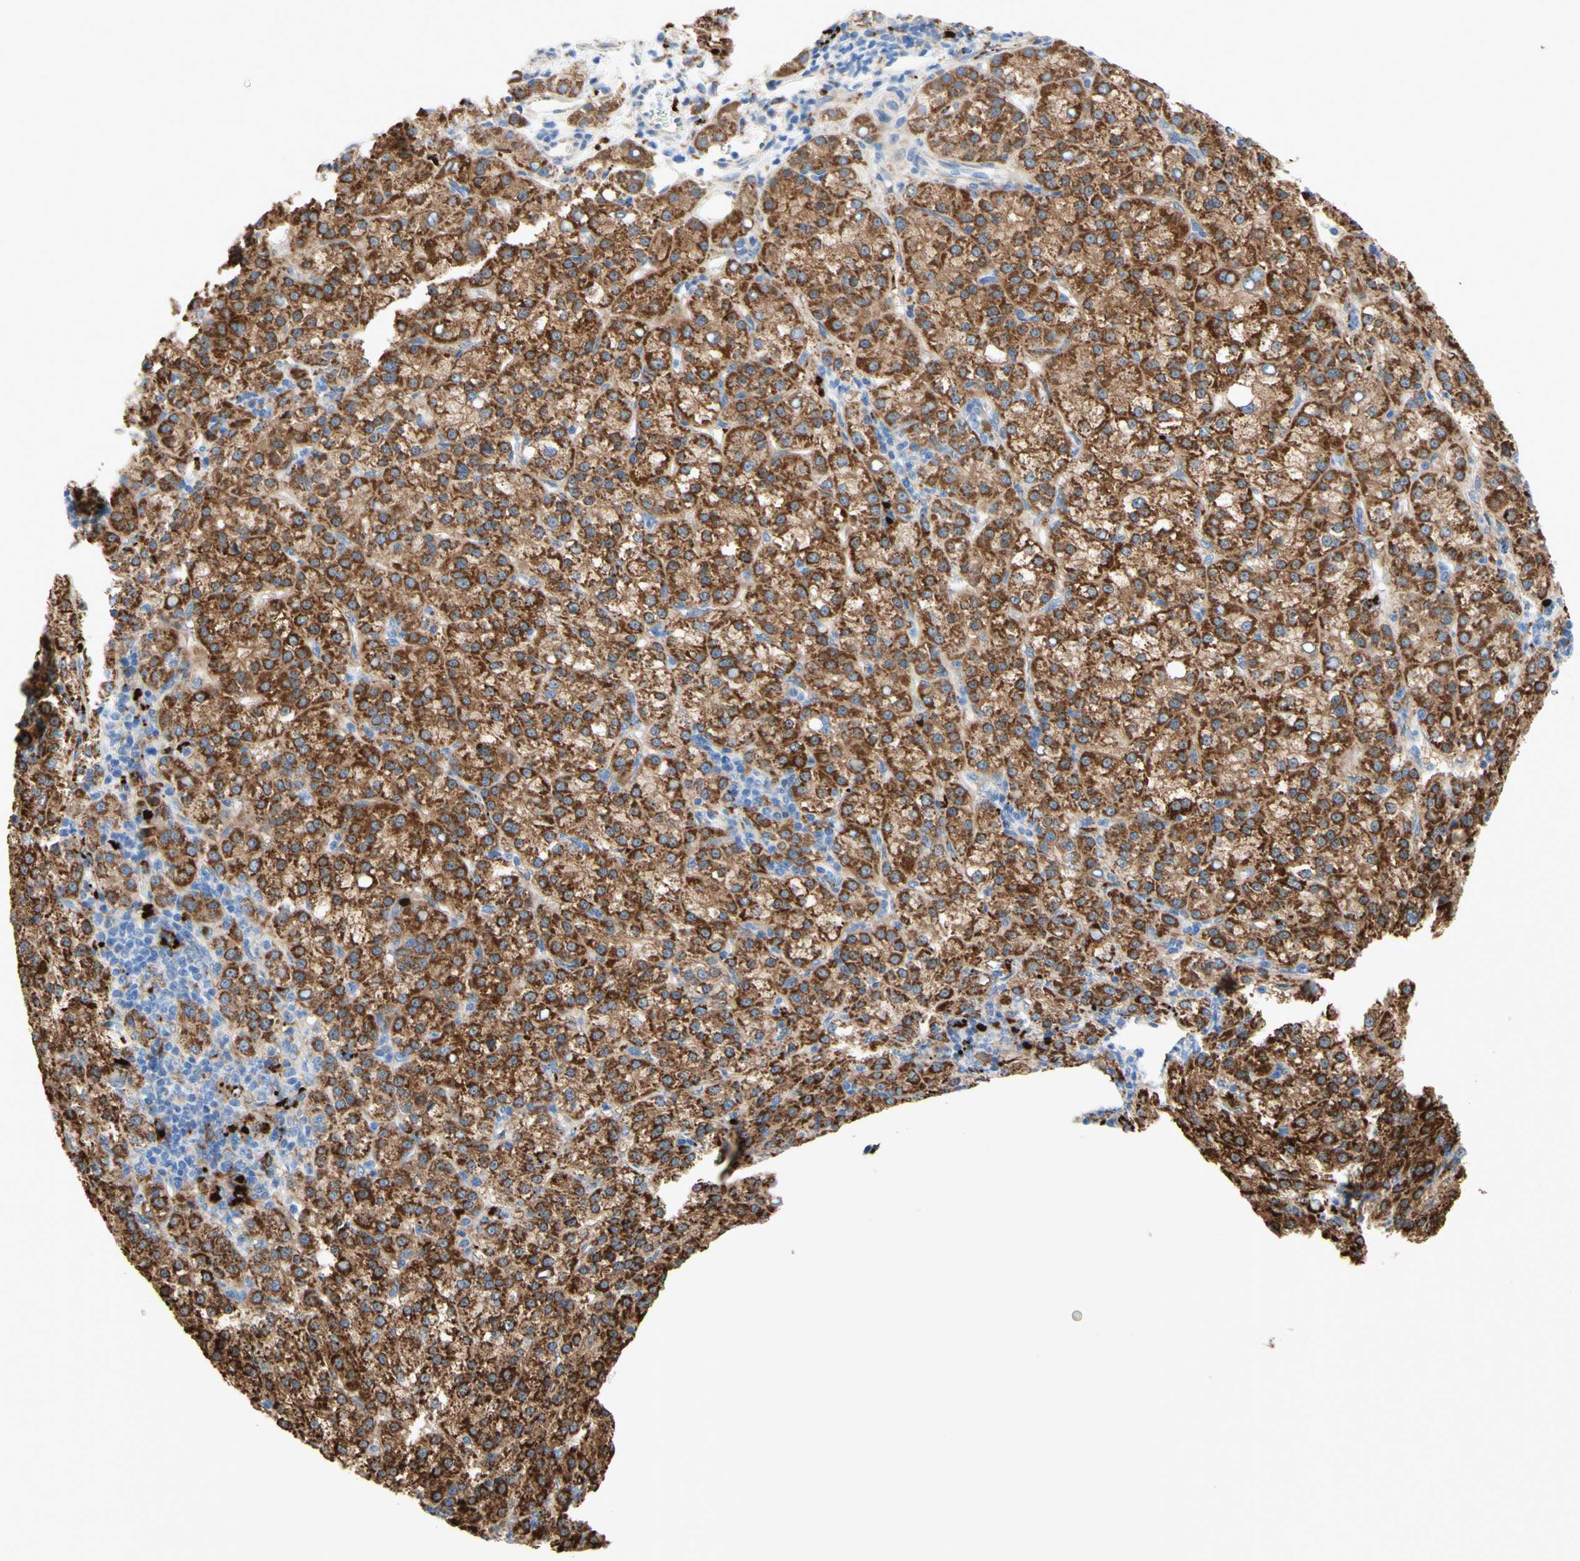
{"staining": {"intensity": "strong", "quantity": ">75%", "location": "cytoplasmic/membranous"}, "tissue": "liver cancer", "cell_type": "Tumor cells", "image_type": "cancer", "snomed": [{"axis": "morphology", "description": "Carcinoma, Hepatocellular, NOS"}, {"axis": "topography", "description": "Liver"}], "caption": "Liver hepatocellular carcinoma stained with DAB immunohistochemistry demonstrates high levels of strong cytoplasmic/membranous staining in approximately >75% of tumor cells.", "gene": "URB2", "patient": {"sex": "female", "age": 58}}